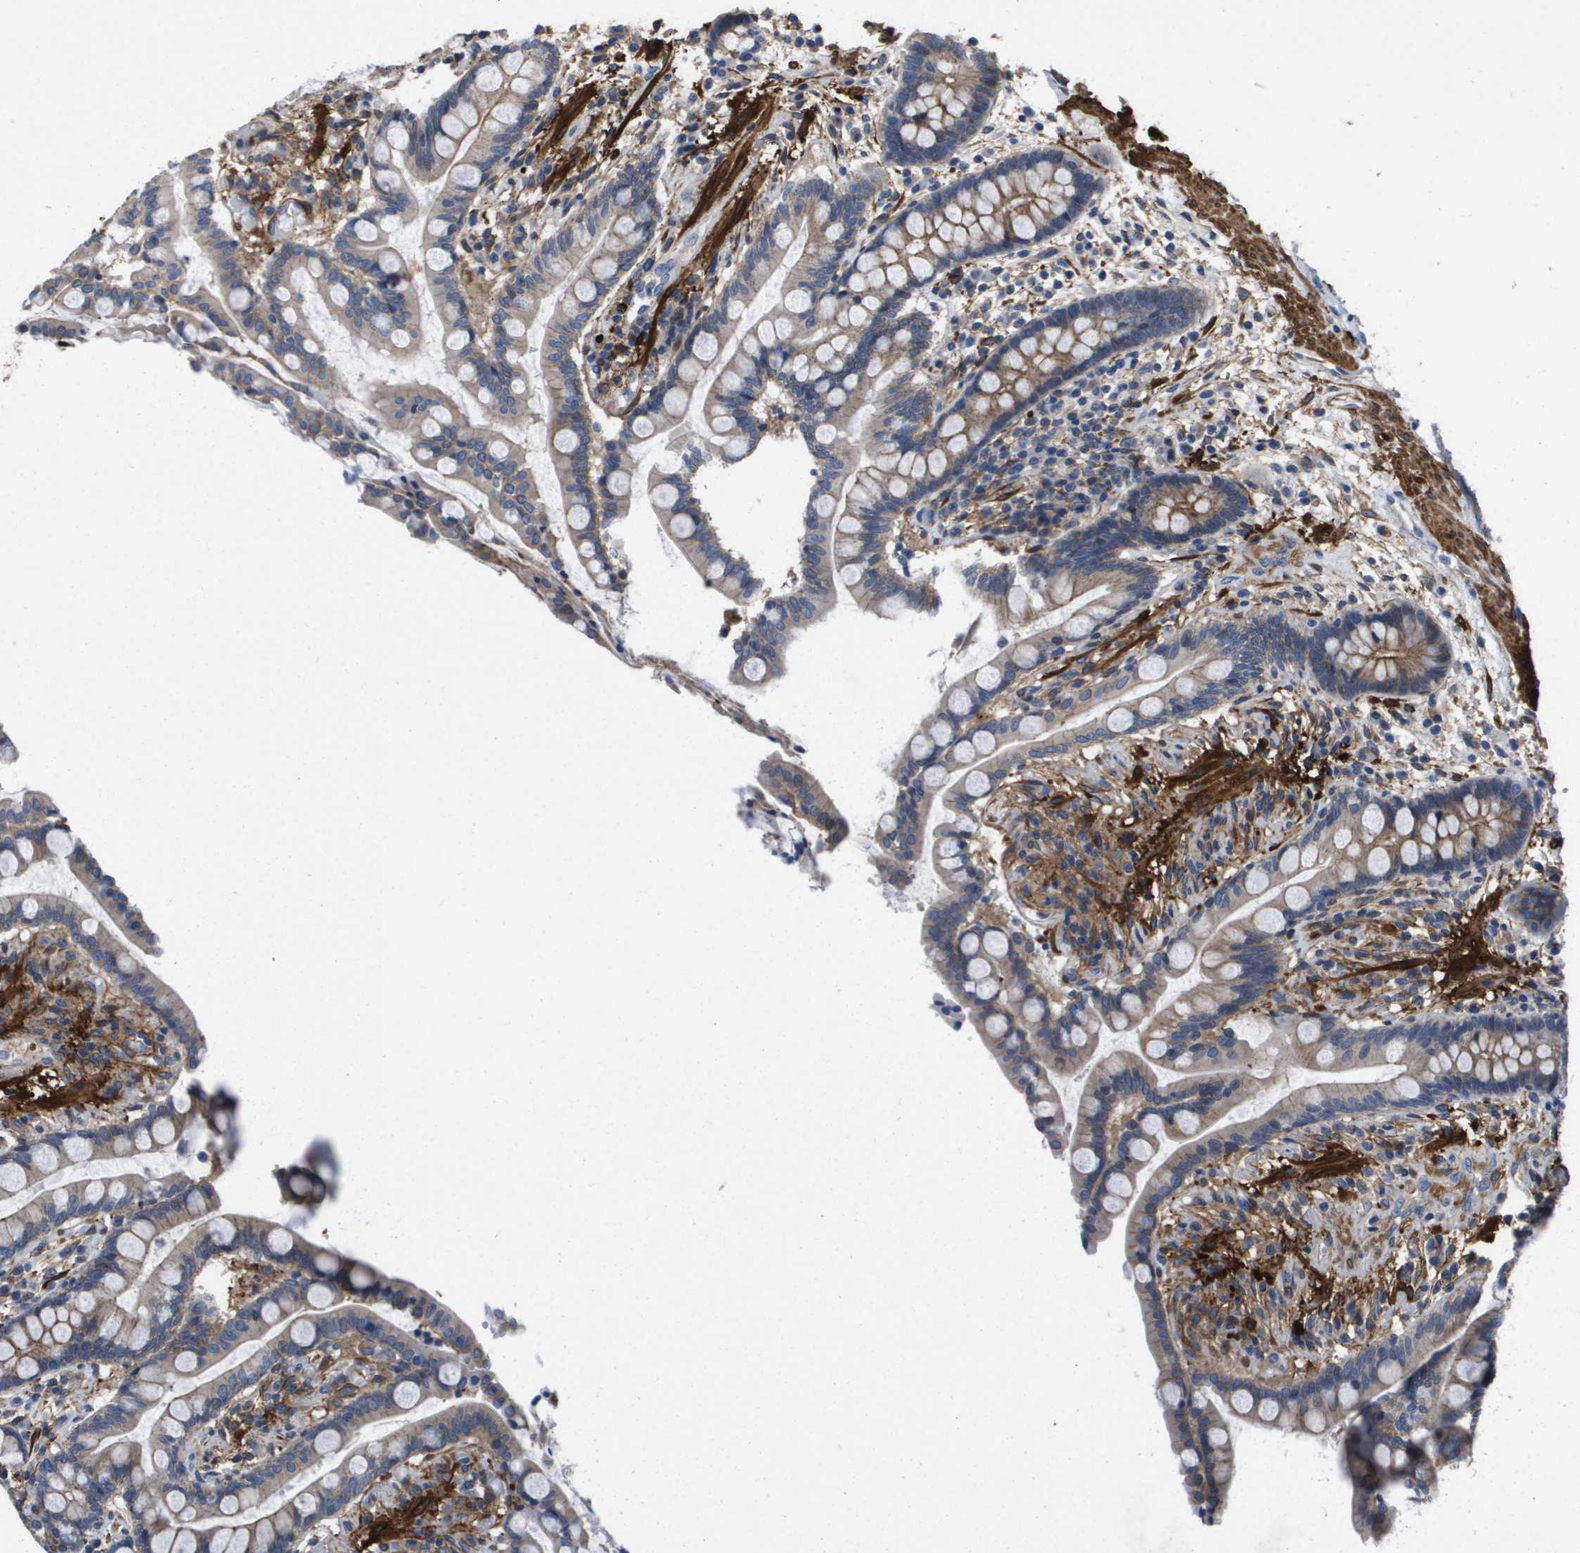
{"staining": {"intensity": "negative", "quantity": "none", "location": "none"}, "tissue": "colon", "cell_type": "Endothelial cells", "image_type": "normal", "snomed": [{"axis": "morphology", "description": "Normal tissue, NOS"}, {"axis": "topography", "description": "Colon"}], "caption": "Immunohistochemistry photomicrograph of normal colon: human colon stained with DAB (3,3'-diaminobenzidine) reveals no significant protein staining in endothelial cells.", "gene": "LPP", "patient": {"sex": "male", "age": 73}}